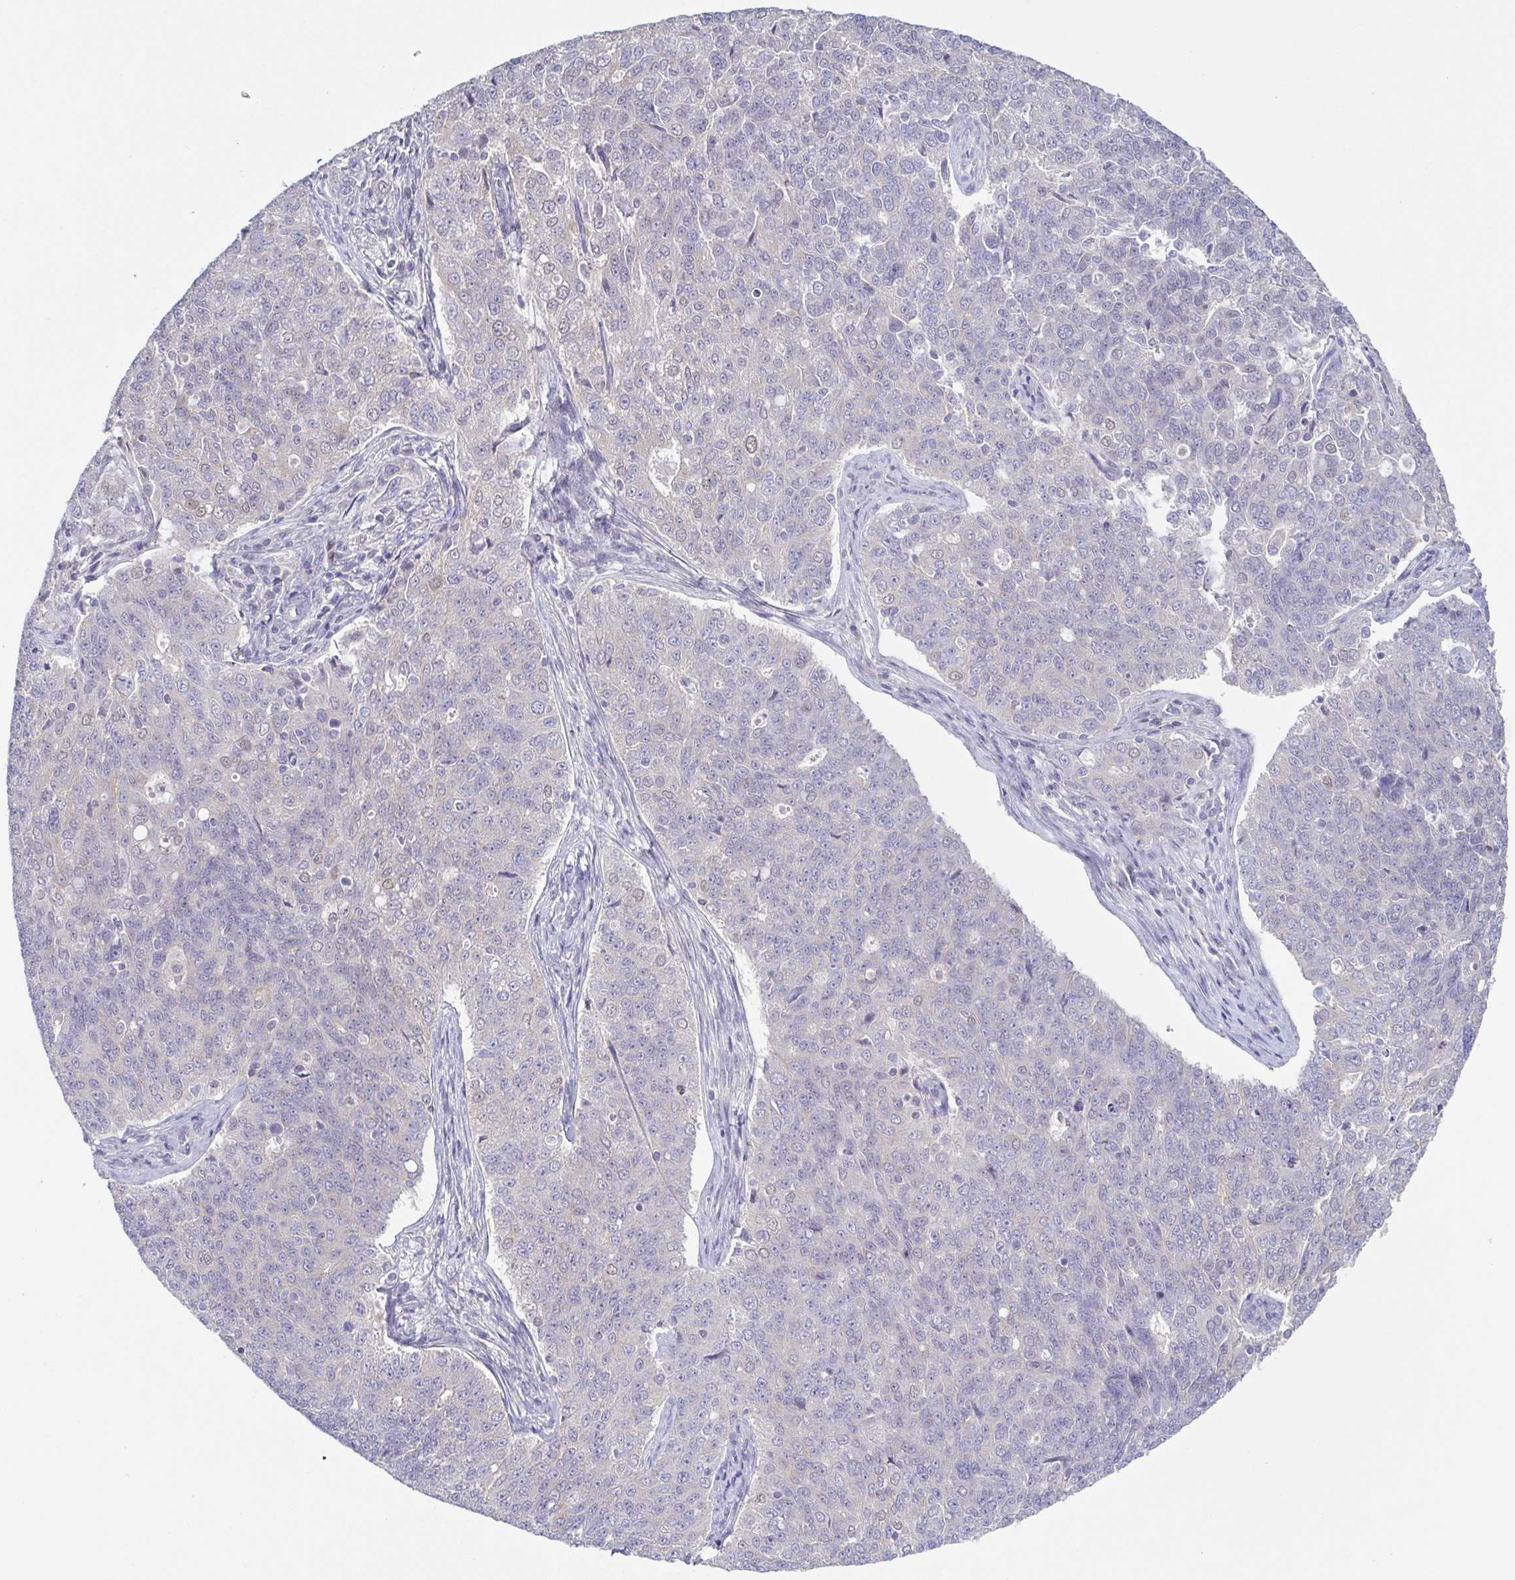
{"staining": {"intensity": "negative", "quantity": "none", "location": "none"}, "tissue": "endometrial cancer", "cell_type": "Tumor cells", "image_type": "cancer", "snomed": [{"axis": "morphology", "description": "Adenocarcinoma, NOS"}, {"axis": "topography", "description": "Endometrium"}], "caption": "This is an IHC image of human adenocarcinoma (endometrial). There is no positivity in tumor cells.", "gene": "UBE2Q1", "patient": {"sex": "female", "age": 43}}